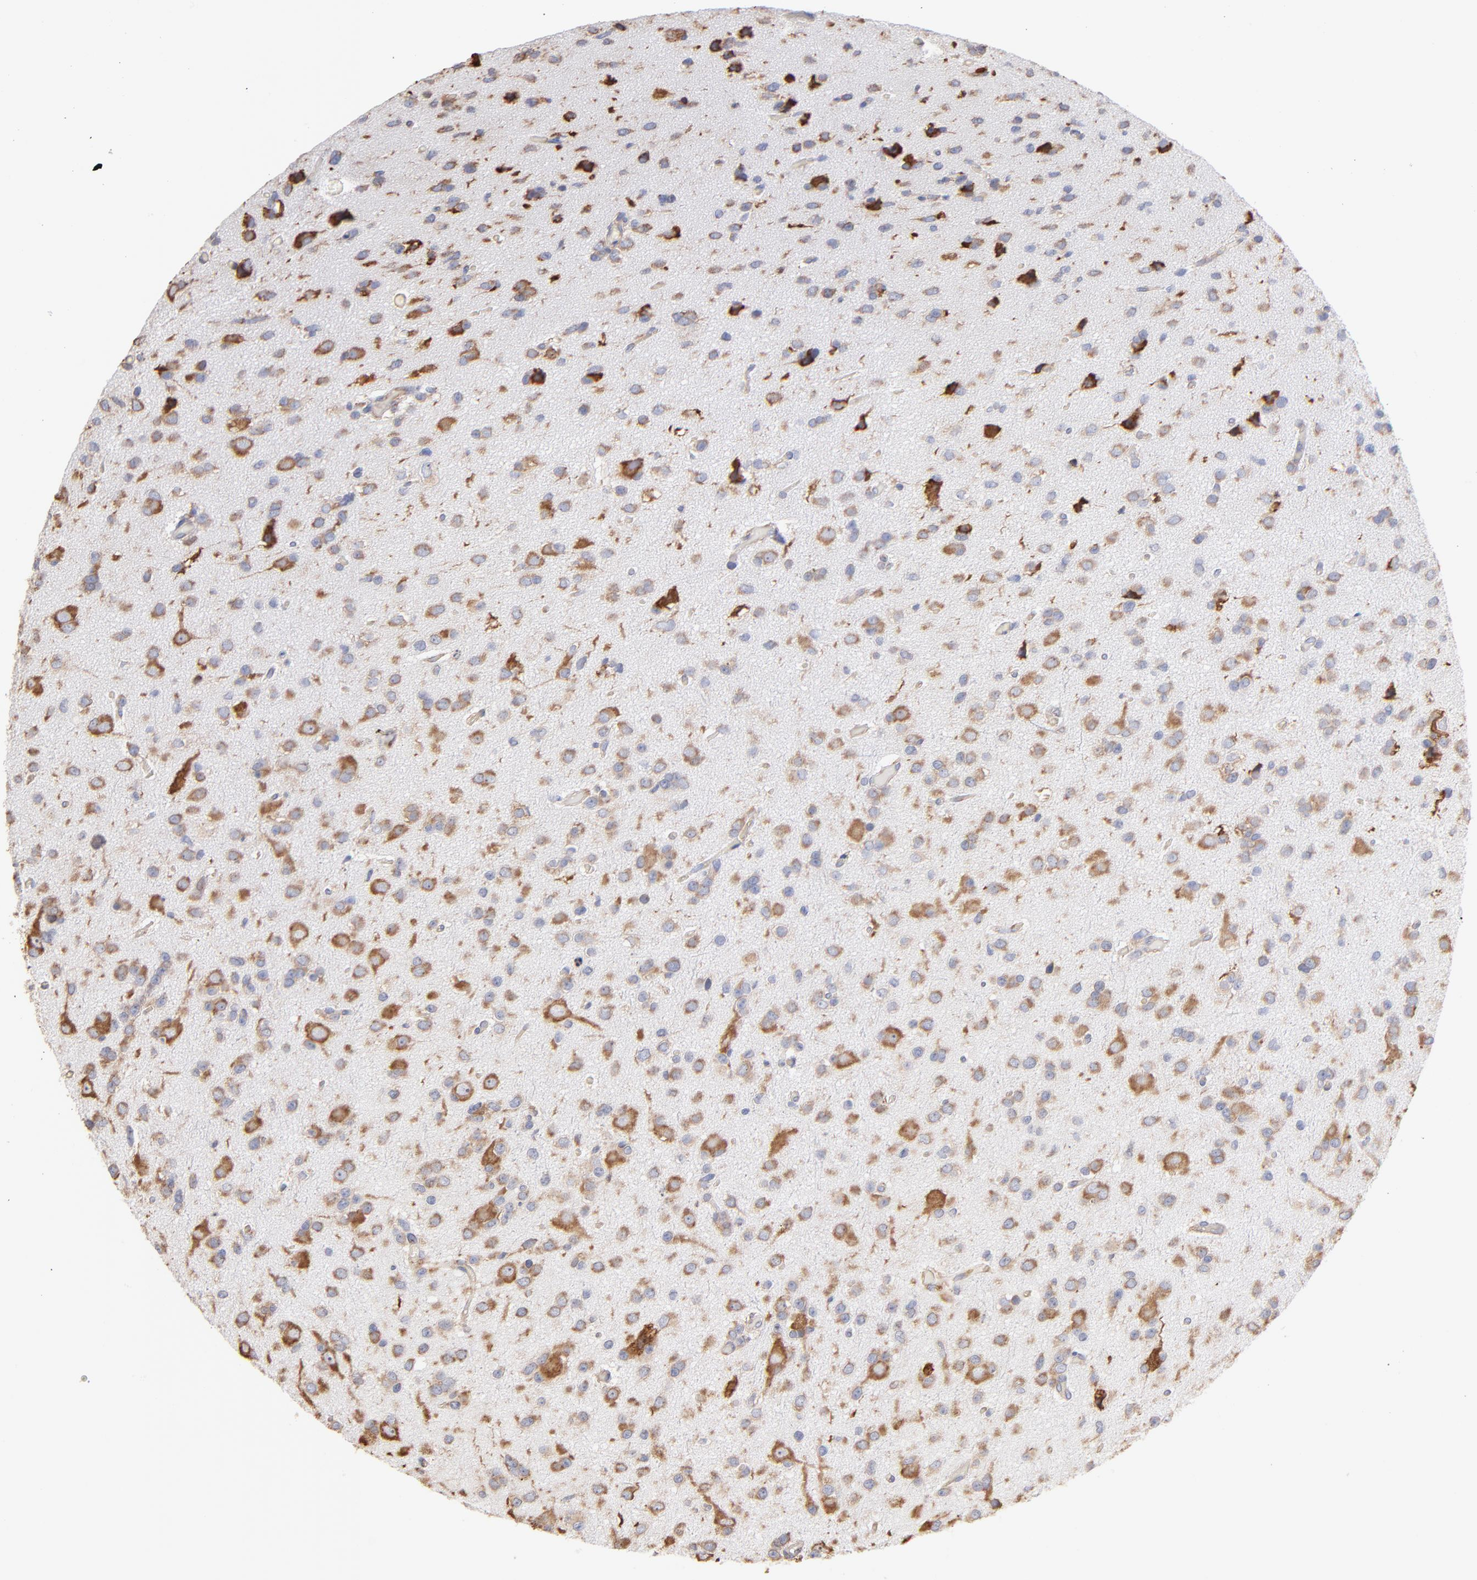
{"staining": {"intensity": "moderate", "quantity": ">75%", "location": "cytoplasmic/membranous"}, "tissue": "glioma", "cell_type": "Tumor cells", "image_type": "cancer", "snomed": [{"axis": "morphology", "description": "Glioma, malignant, Low grade"}, {"axis": "topography", "description": "Brain"}], "caption": "The histopathology image shows immunohistochemical staining of glioma. There is moderate cytoplasmic/membranous staining is seen in approximately >75% of tumor cells.", "gene": "RPL9", "patient": {"sex": "male", "age": 42}}